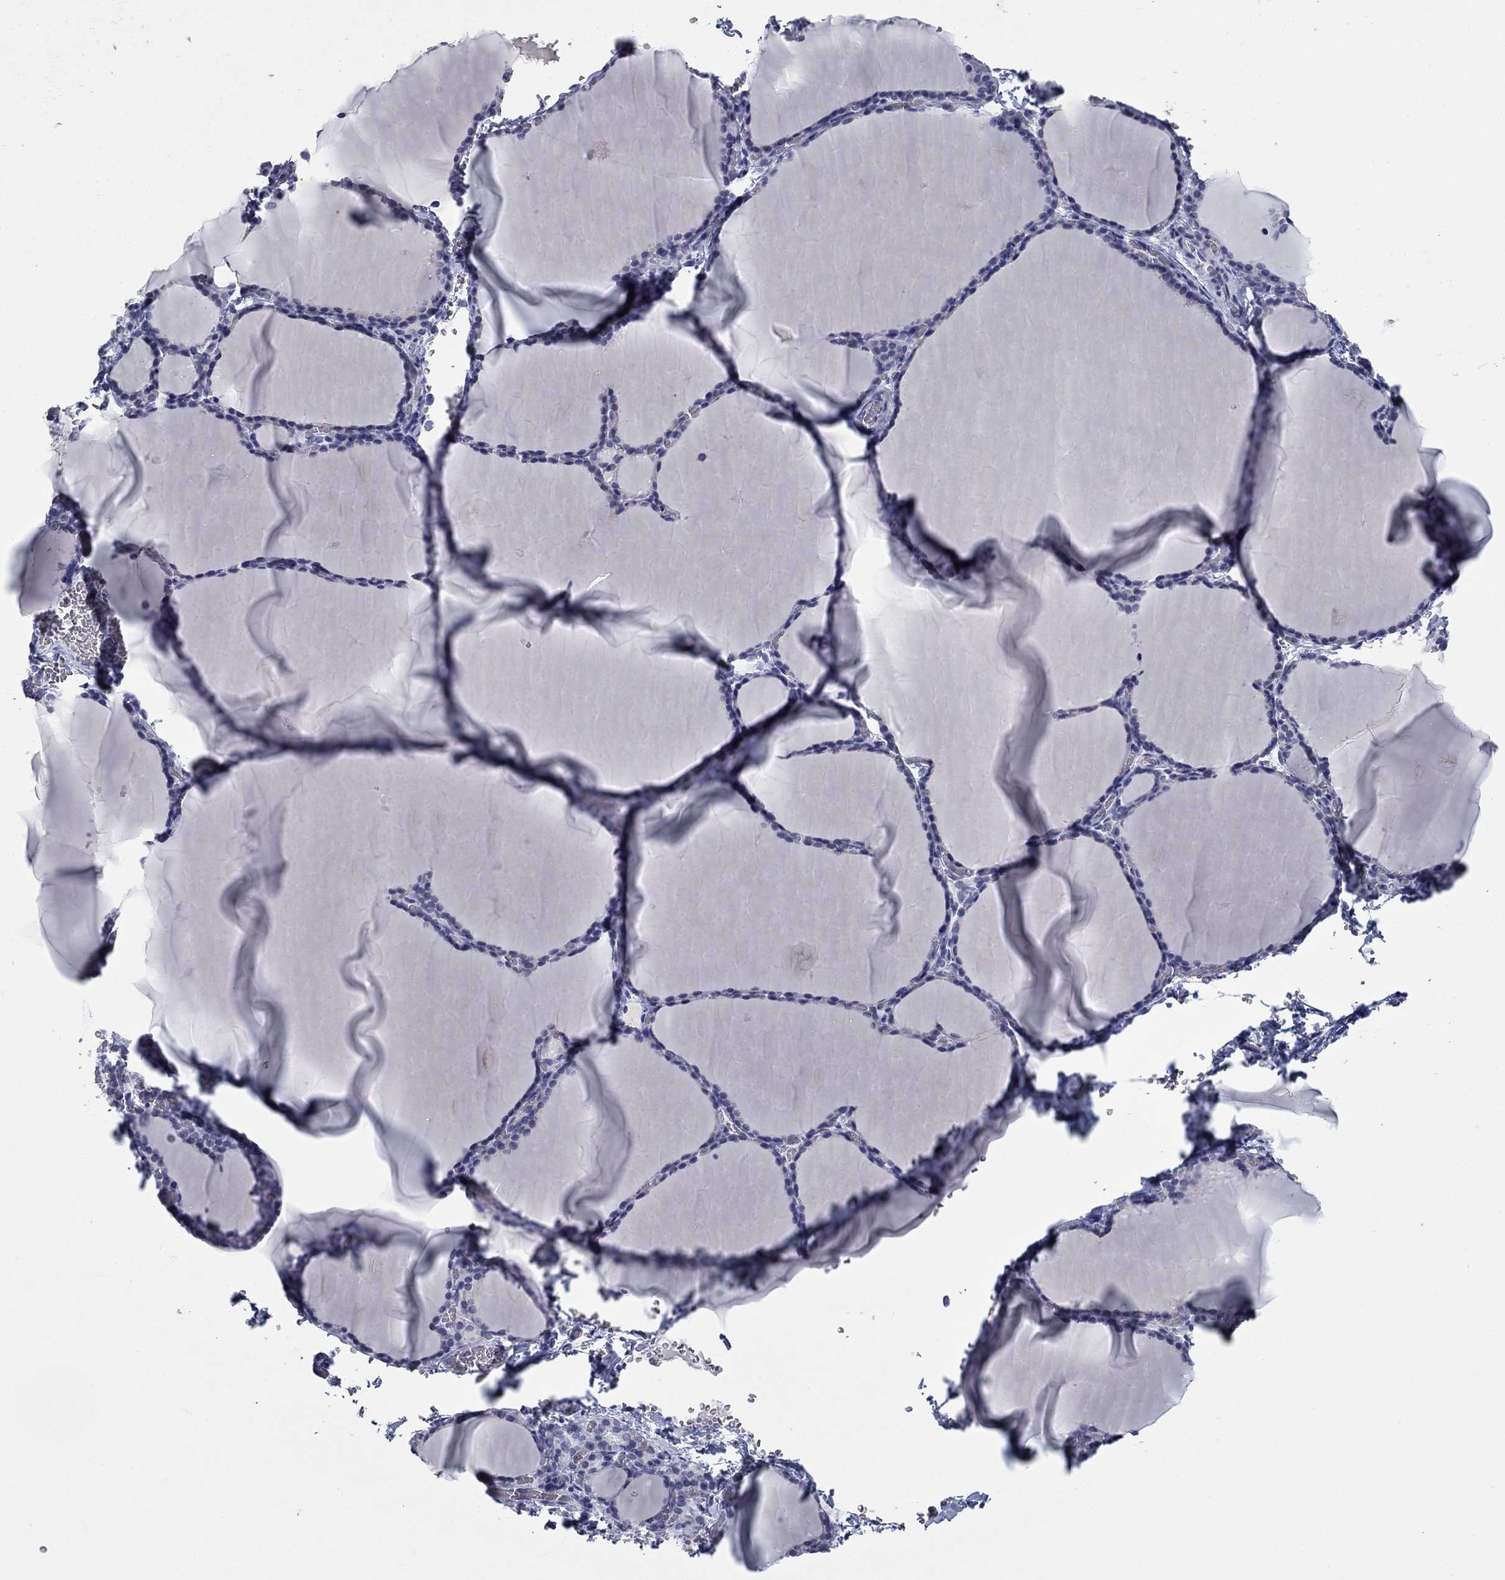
{"staining": {"intensity": "negative", "quantity": "none", "location": "none"}, "tissue": "thyroid gland", "cell_type": "Glandular cells", "image_type": "normal", "snomed": [{"axis": "morphology", "description": "Normal tissue, NOS"}, {"axis": "morphology", "description": "Hyperplasia, NOS"}, {"axis": "topography", "description": "Thyroid gland"}], "caption": "High power microscopy image of an immunohistochemistry (IHC) photomicrograph of benign thyroid gland, revealing no significant staining in glandular cells. The staining is performed using DAB (3,3'-diaminobenzidine) brown chromogen with nuclei counter-stained in using hematoxylin.", "gene": "ELAVL4", "patient": {"sex": "female", "age": 27}}